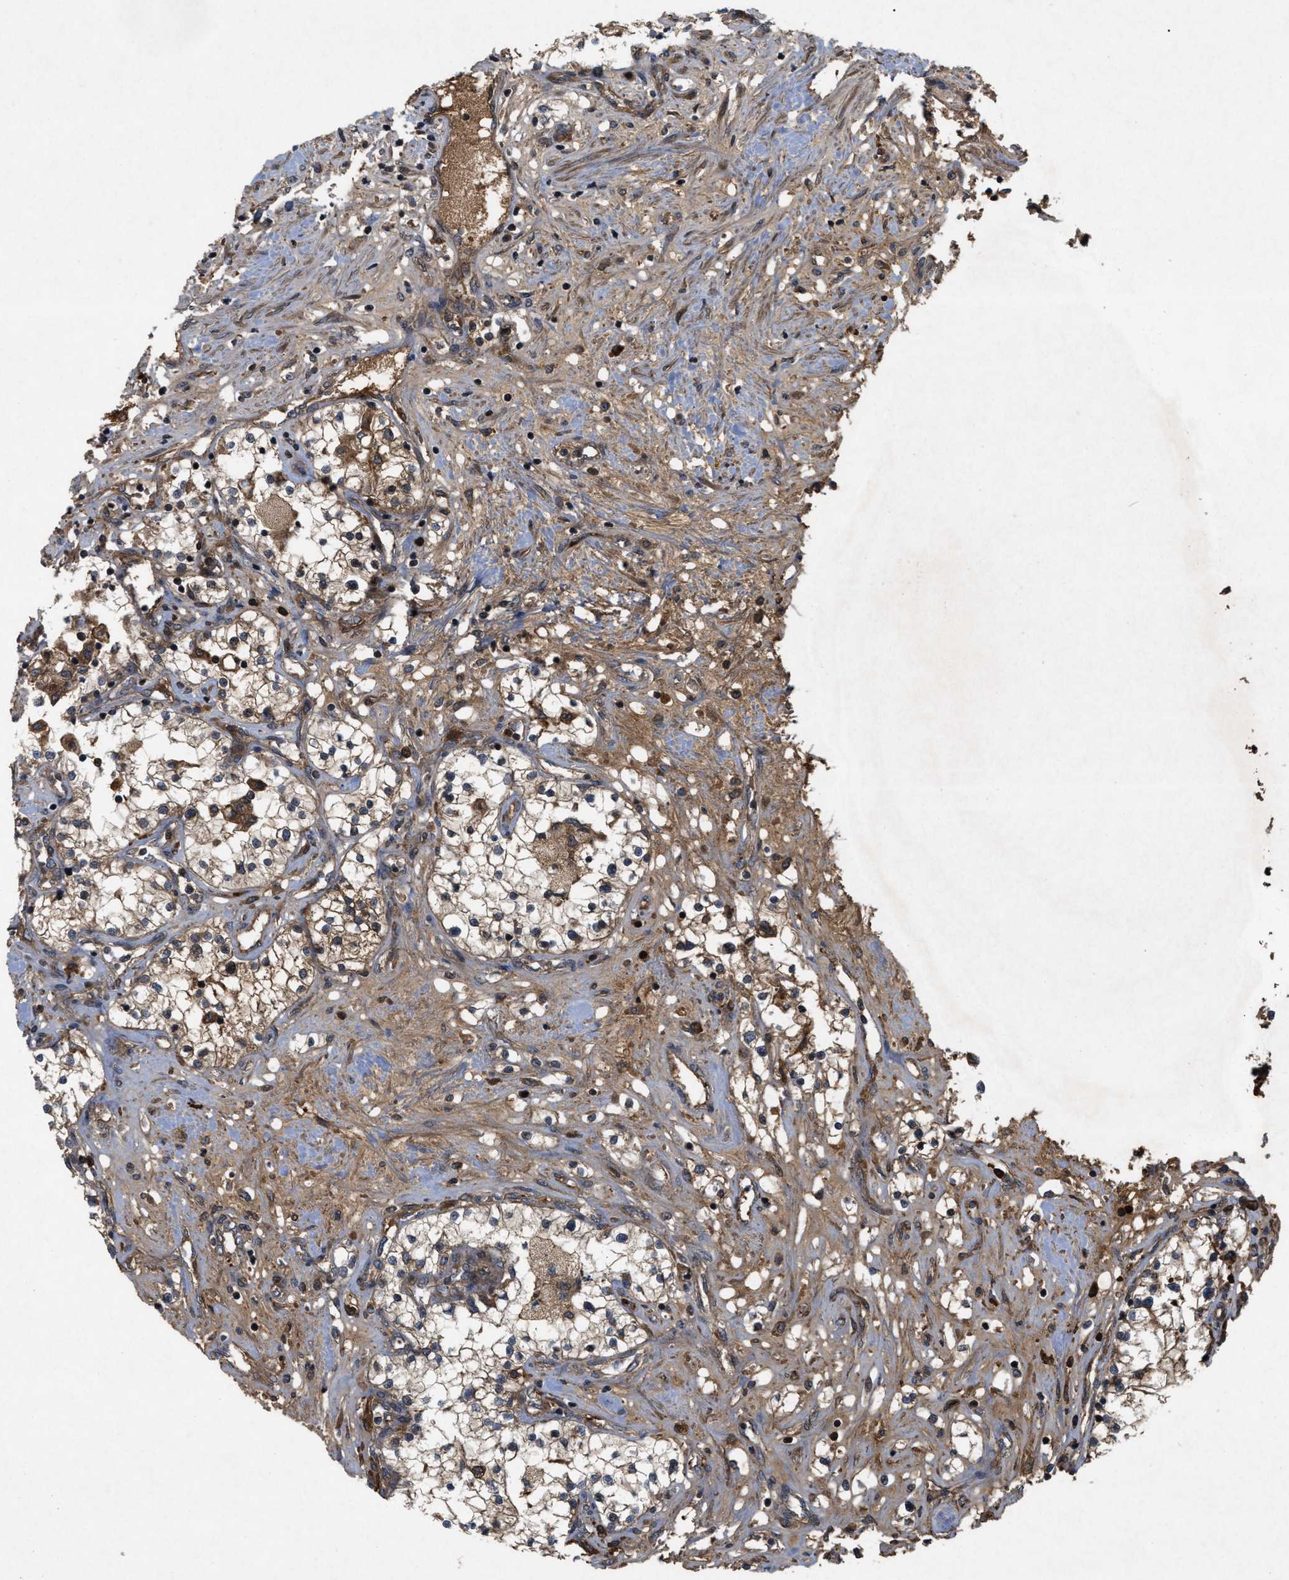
{"staining": {"intensity": "moderate", "quantity": ">75%", "location": "cytoplasmic/membranous"}, "tissue": "renal cancer", "cell_type": "Tumor cells", "image_type": "cancer", "snomed": [{"axis": "morphology", "description": "Adenocarcinoma, NOS"}, {"axis": "topography", "description": "Kidney"}], "caption": "An immunohistochemistry photomicrograph of neoplastic tissue is shown. Protein staining in brown shows moderate cytoplasmic/membranous positivity in renal cancer (adenocarcinoma) within tumor cells.", "gene": "RAB2A", "patient": {"sex": "male", "age": 68}}